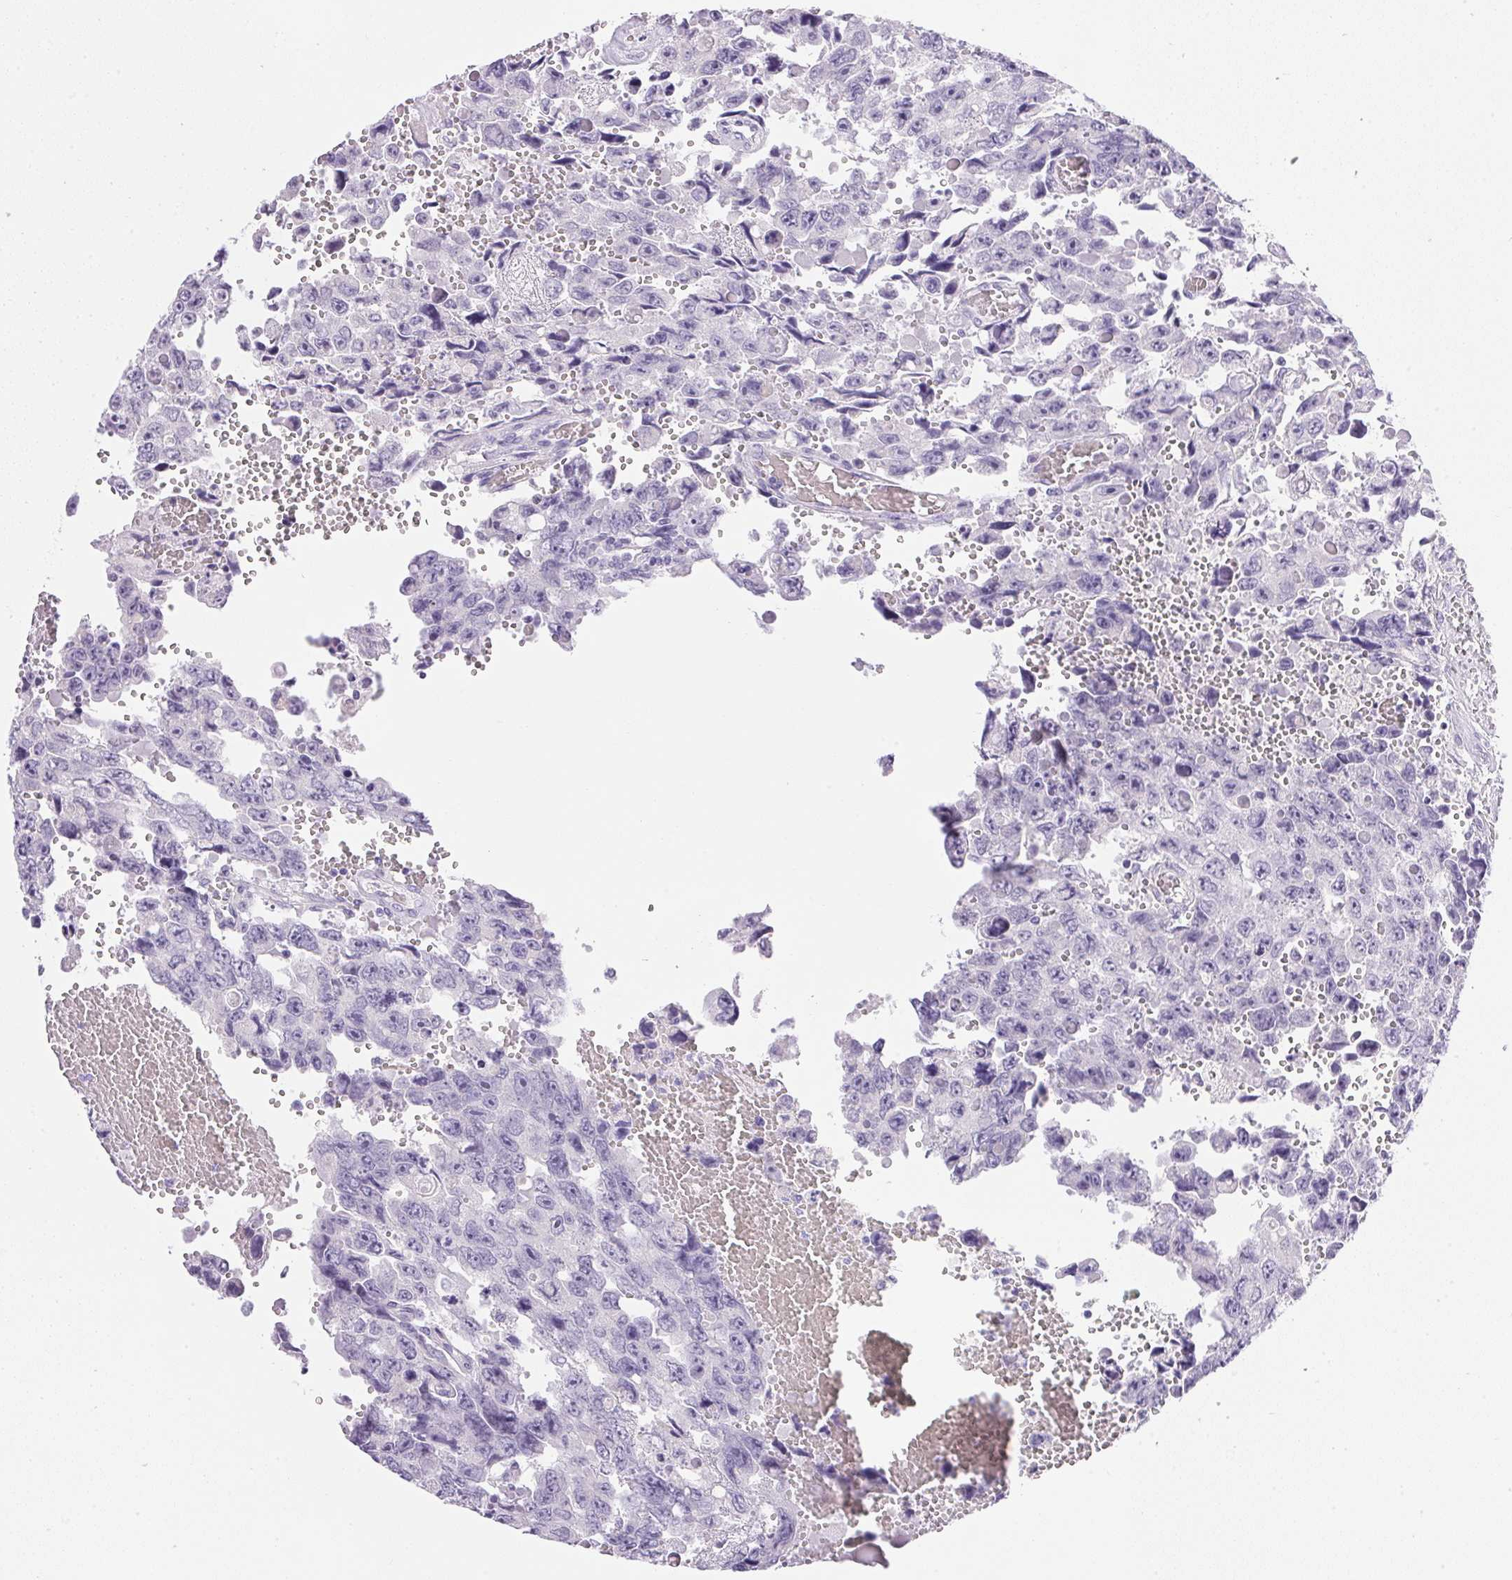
{"staining": {"intensity": "negative", "quantity": "none", "location": "none"}, "tissue": "testis cancer", "cell_type": "Tumor cells", "image_type": "cancer", "snomed": [{"axis": "morphology", "description": "Seminoma, NOS"}, {"axis": "topography", "description": "Testis"}], "caption": "A high-resolution photomicrograph shows immunohistochemistry (IHC) staining of testis cancer (seminoma), which exhibits no significant expression in tumor cells.", "gene": "ATP6V0A4", "patient": {"sex": "male", "age": 26}}